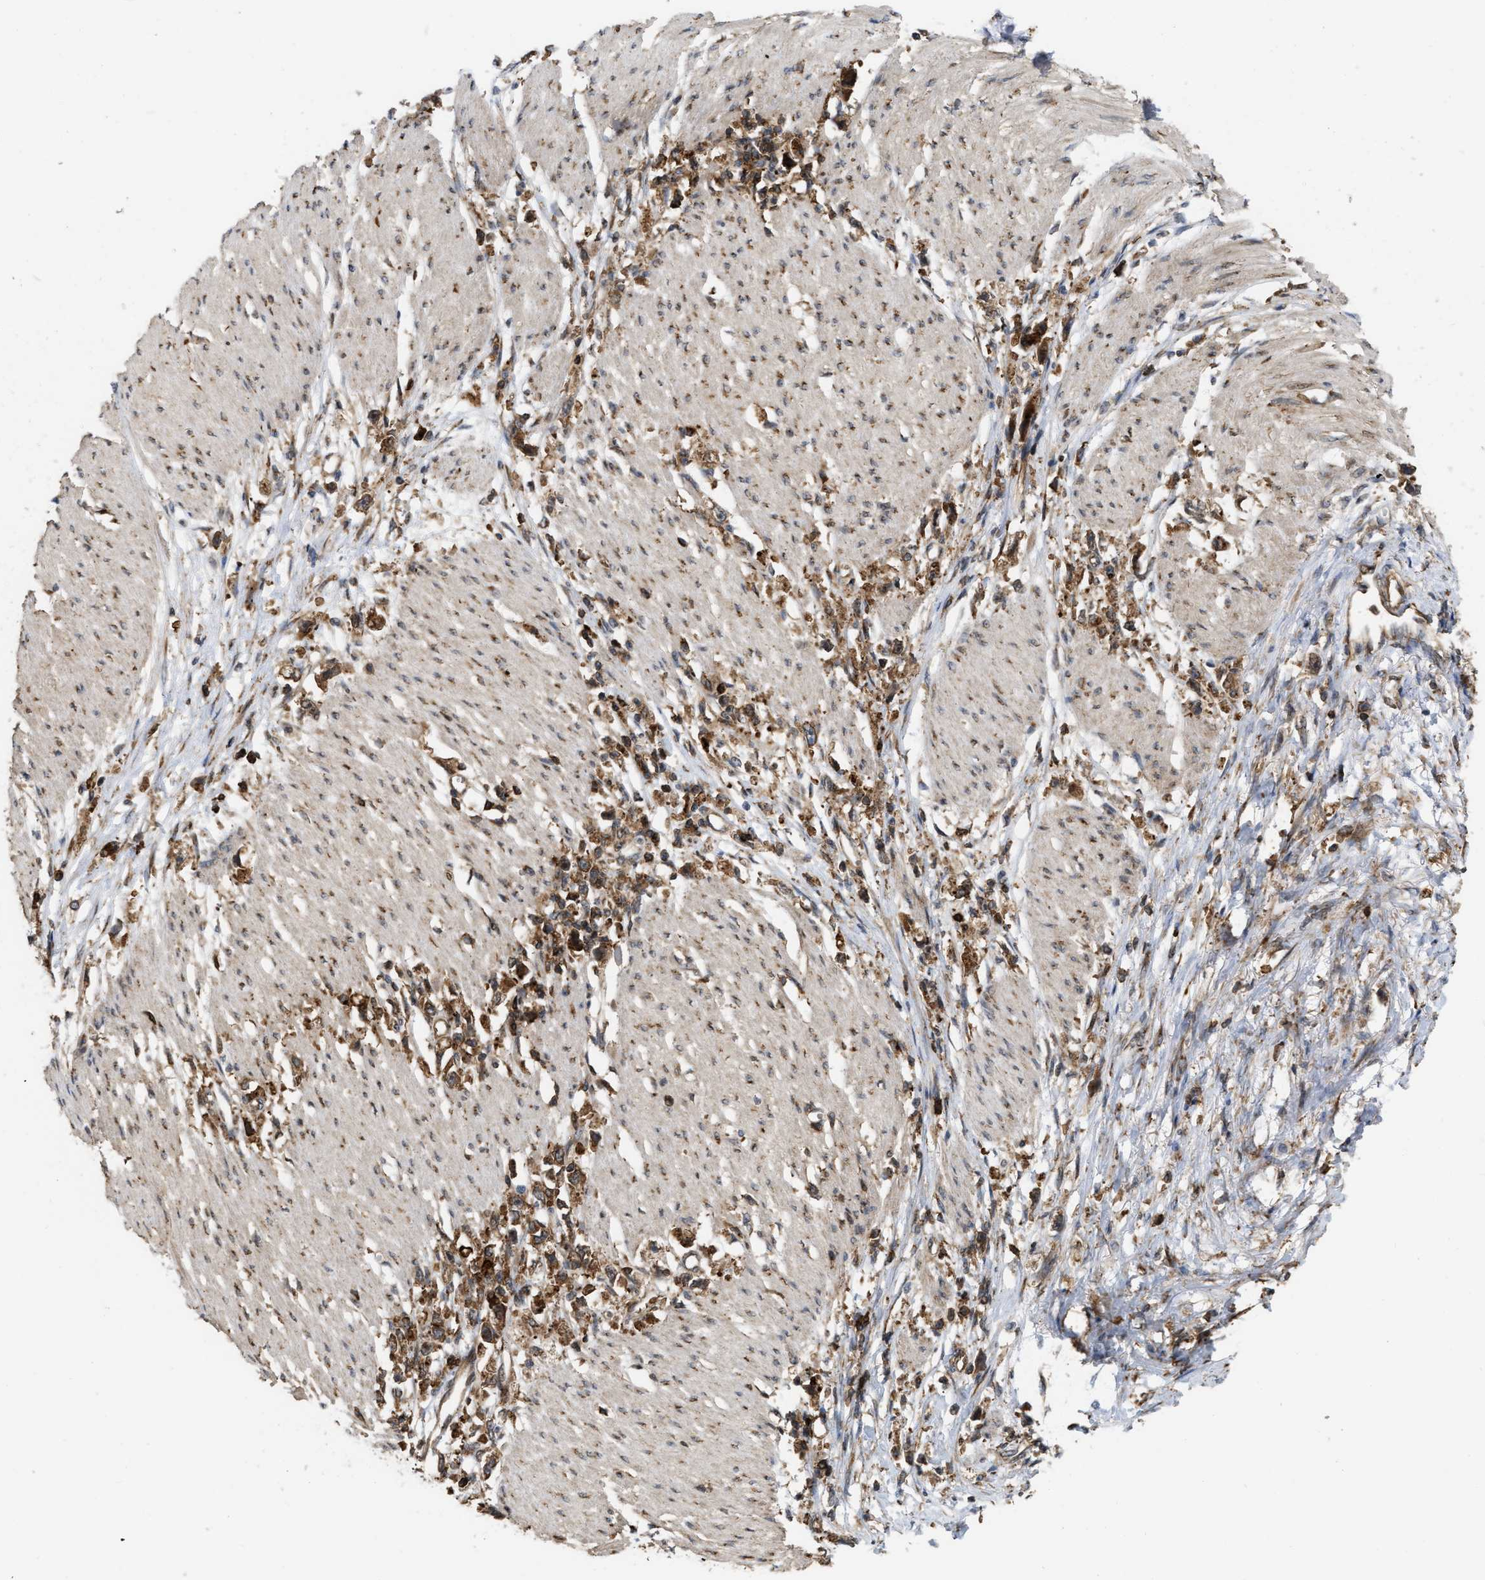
{"staining": {"intensity": "strong", "quantity": ">75%", "location": "cytoplasmic/membranous"}, "tissue": "stomach cancer", "cell_type": "Tumor cells", "image_type": "cancer", "snomed": [{"axis": "morphology", "description": "Adenocarcinoma, NOS"}, {"axis": "topography", "description": "Stomach"}], "caption": "An image of stomach cancer (adenocarcinoma) stained for a protein shows strong cytoplasmic/membranous brown staining in tumor cells.", "gene": "IQCE", "patient": {"sex": "female", "age": 59}}